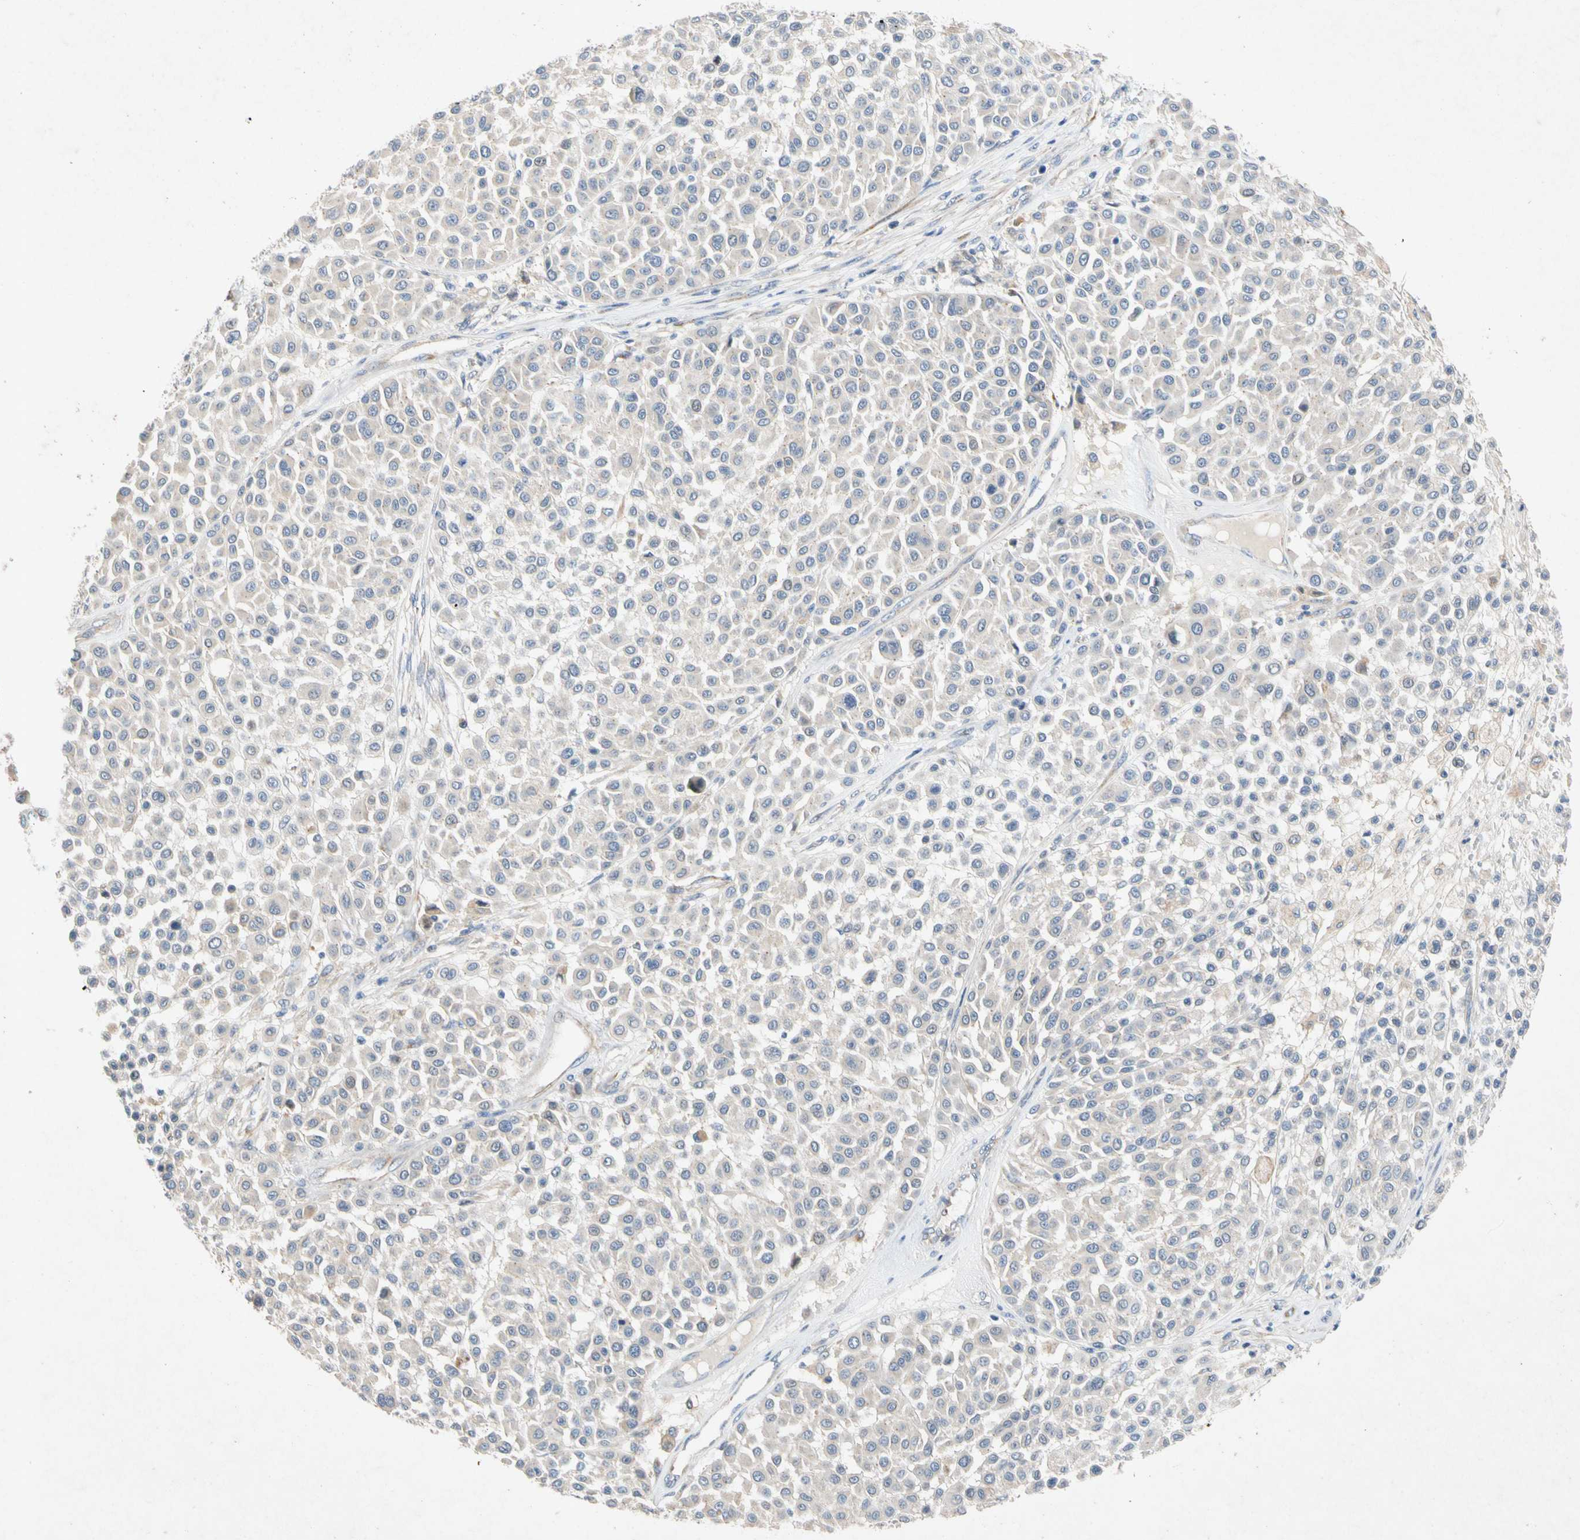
{"staining": {"intensity": "negative", "quantity": "none", "location": "none"}, "tissue": "melanoma", "cell_type": "Tumor cells", "image_type": "cancer", "snomed": [{"axis": "morphology", "description": "Malignant melanoma, Metastatic site"}, {"axis": "topography", "description": "Soft tissue"}], "caption": "High power microscopy micrograph of an immunohistochemistry photomicrograph of malignant melanoma (metastatic site), revealing no significant expression in tumor cells.", "gene": "GASK1B", "patient": {"sex": "male", "age": 41}}